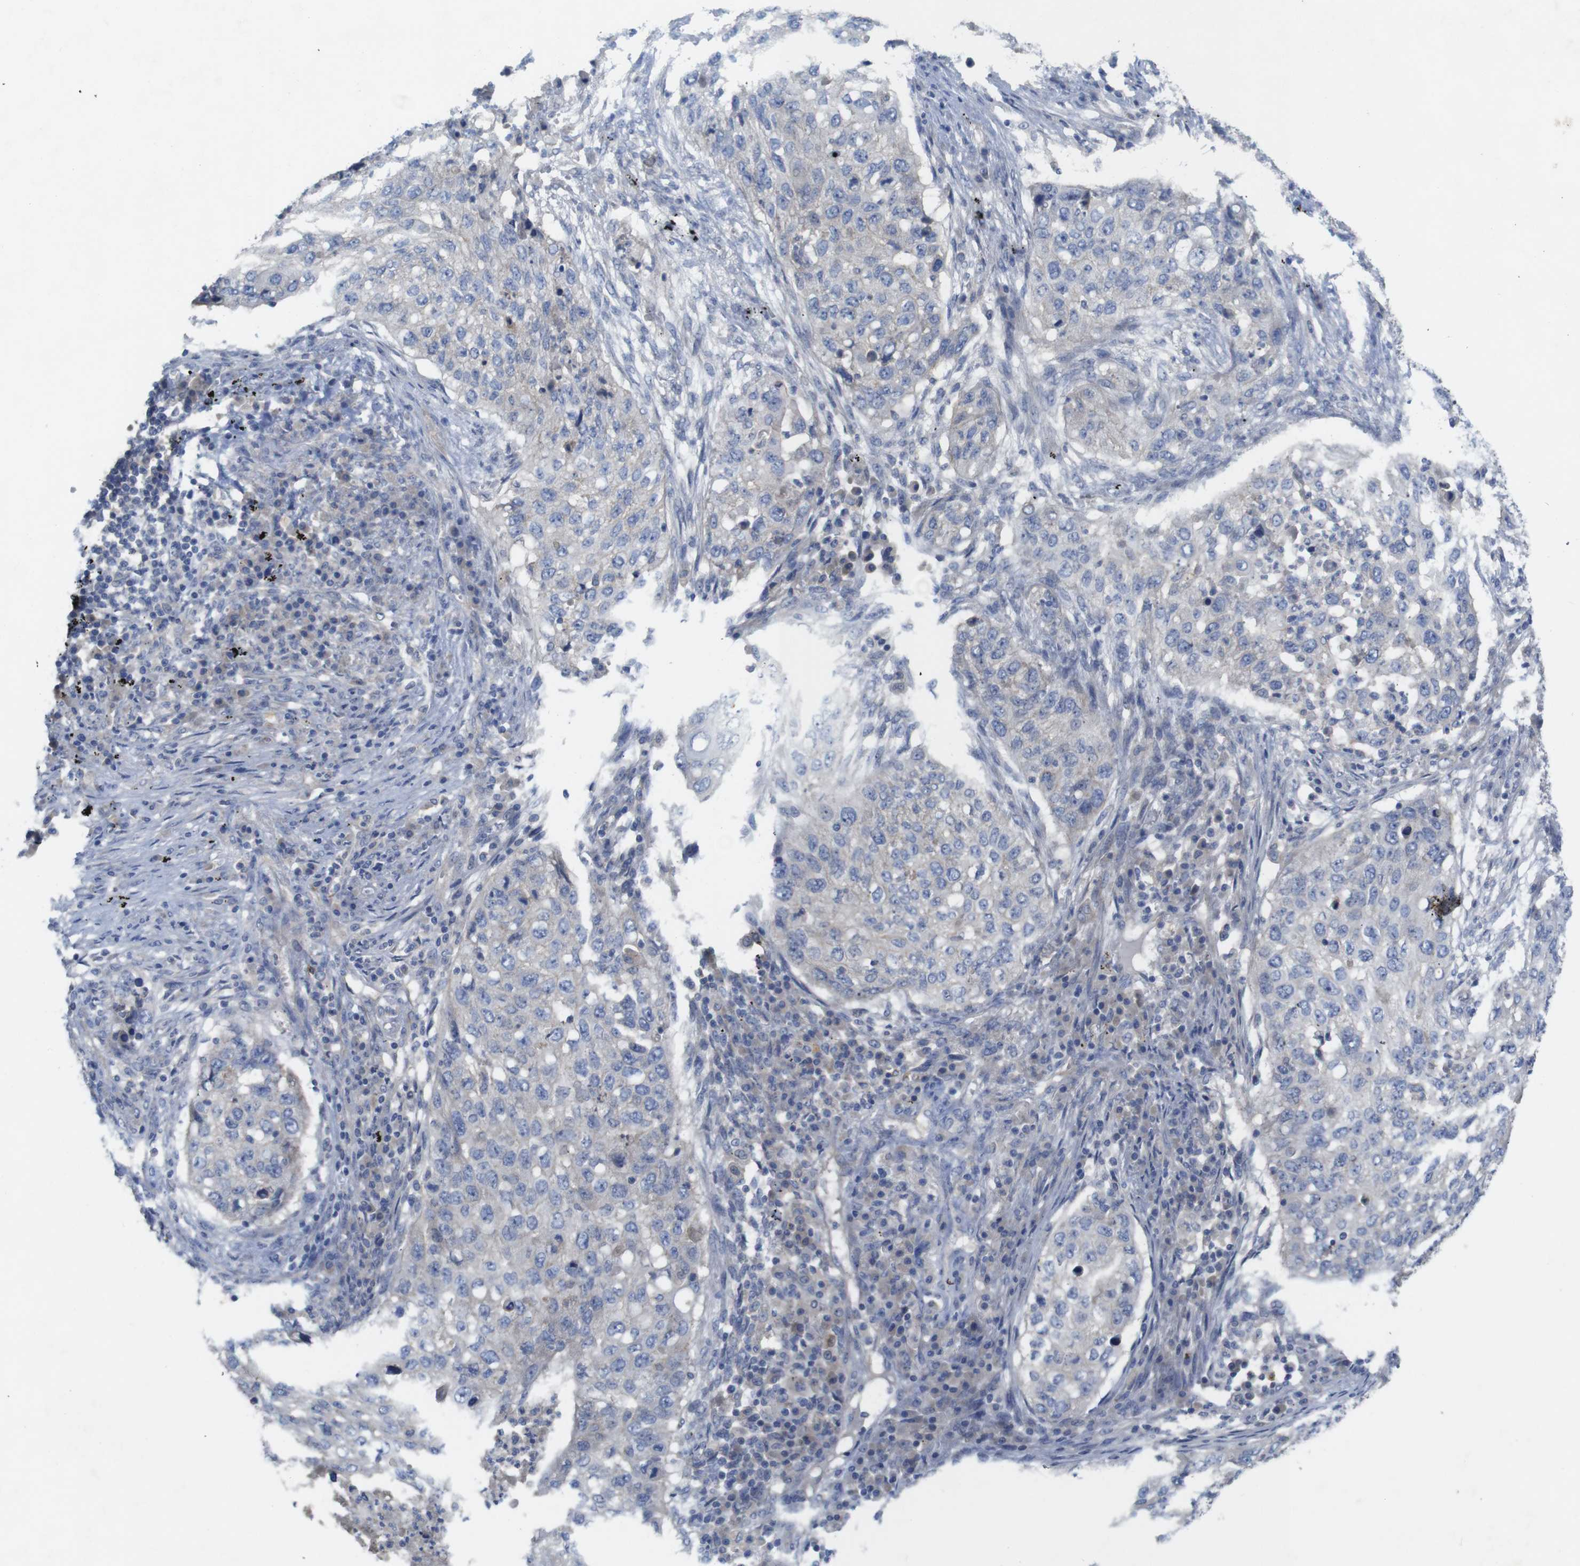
{"staining": {"intensity": "negative", "quantity": "none", "location": "none"}, "tissue": "lung cancer", "cell_type": "Tumor cells", "image_type": "cancer", "snomed": [{"axis": "morphology", "description": "Squamous cell carcinoma, NOS"}, {"axis": "topography", "description": "Lung"}], "caption": "DAB (3,3'-diaminobenzidine) immunohistochemical staining of human lung cancer (squamous cell carcinoma) exhibits no significant staining in tumor cells. The staining is performed using DAB brown chromogen with nuclei counter-stained in using hematoxylin.", "gene": "KIDINS220", "patient": {"sex": "female", "age": 63}}